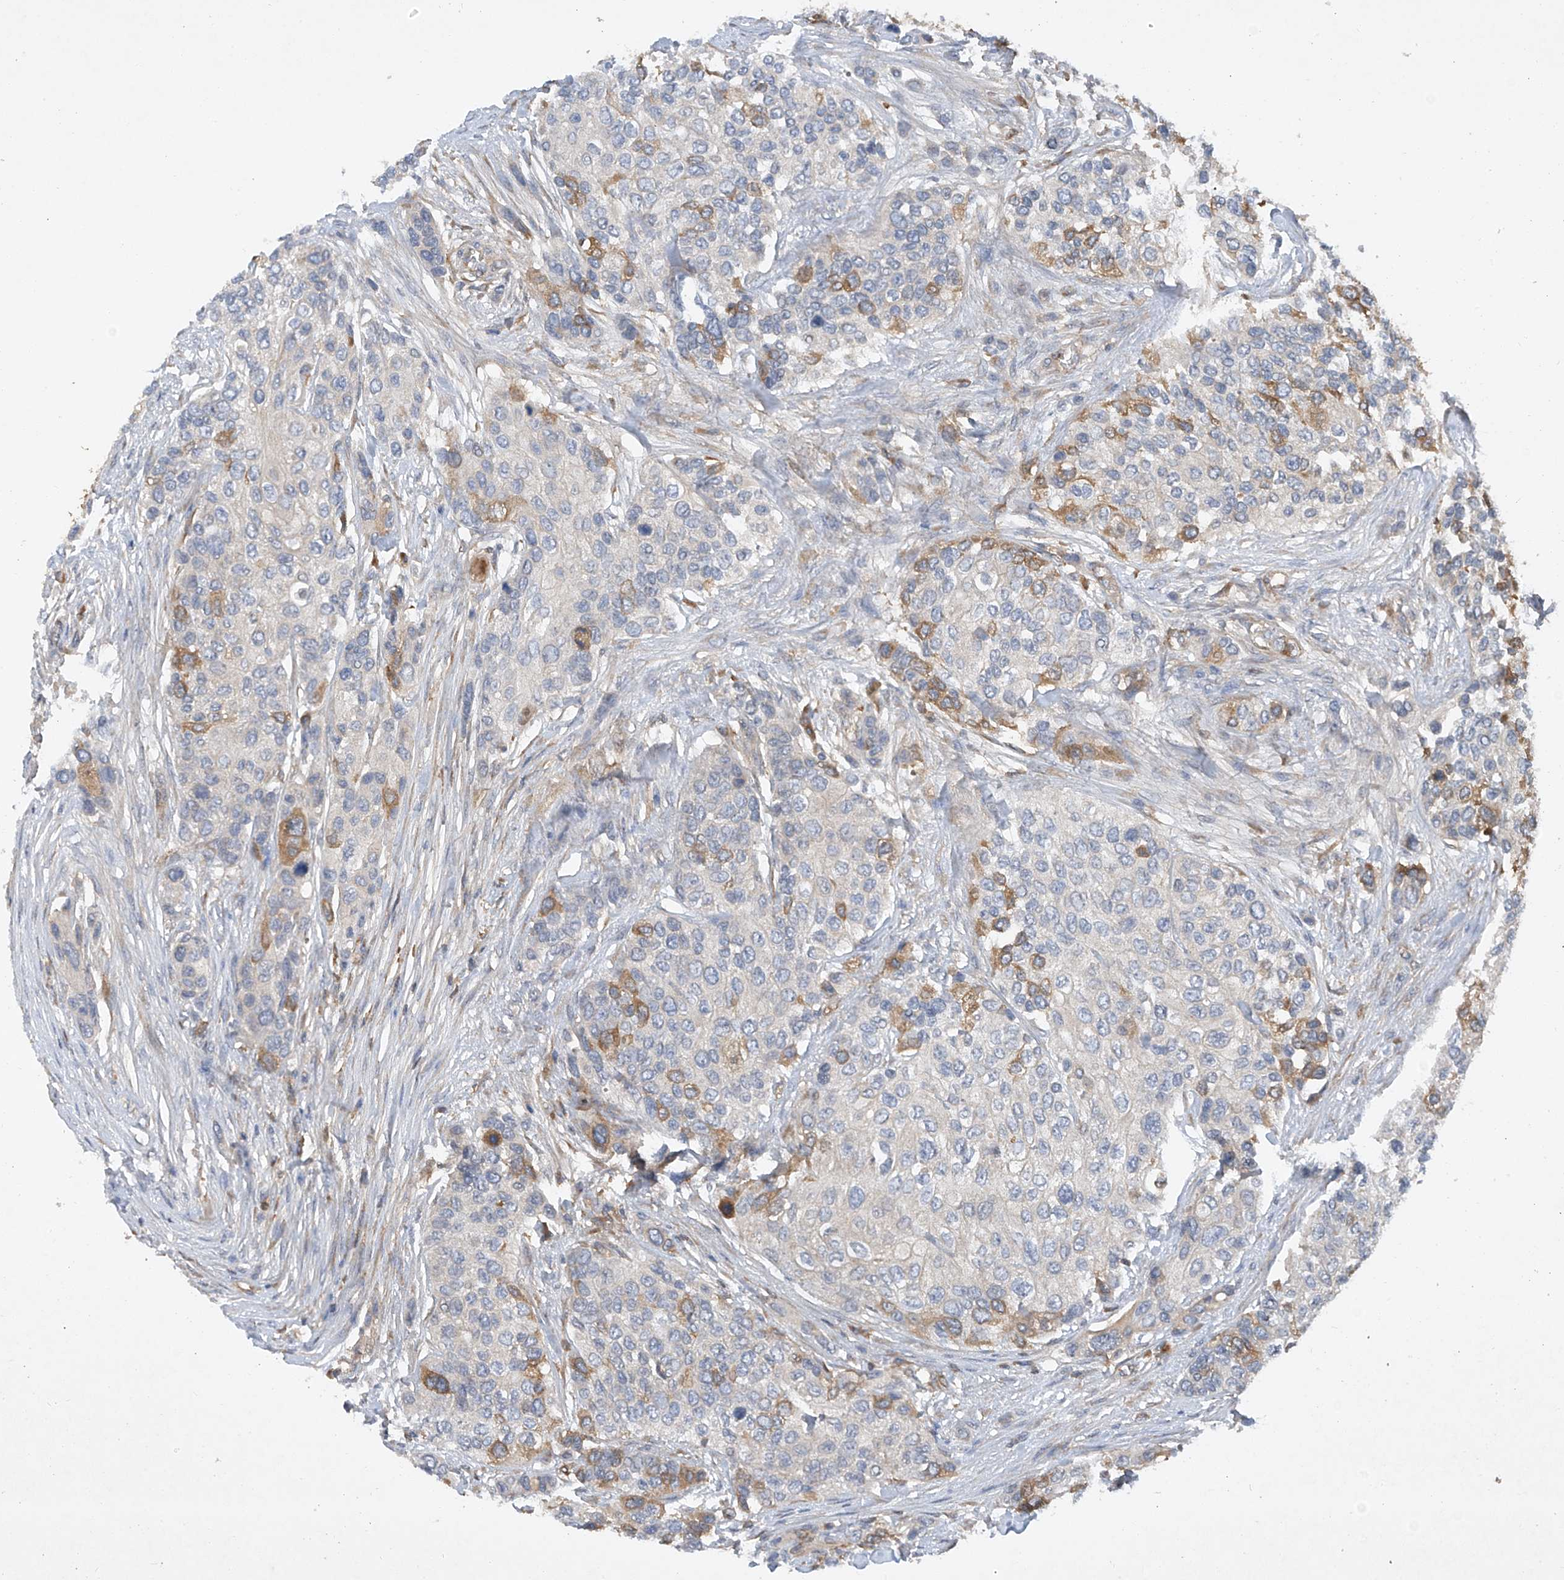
{"staining": {"intensity": "moderate", "quantity": "<25%", "location": "cytoplasmic/membranous"}, "tissue": "urothelial cancer", "cell_type": "Tumor cells", "image_type": "cancer", "snomed": [{"axis": "morphology", "description": "Urothelial carcinoma, High grade"}, {"axis": "topography", "description": "Urinary bladder"}], "caption": "A histopathology image of urothelial cancer stained for a protein reveals moderate cytoplasmic/membranous brown staining in tumor cells. Using DAB (3,3'-diaminobenzidine) (brown) and hematoxylin (blue) stains, captured at high magnification using brightfield microscopy.", "gene": "HAS3", "patient": {"sex": "female", "age": 56}}